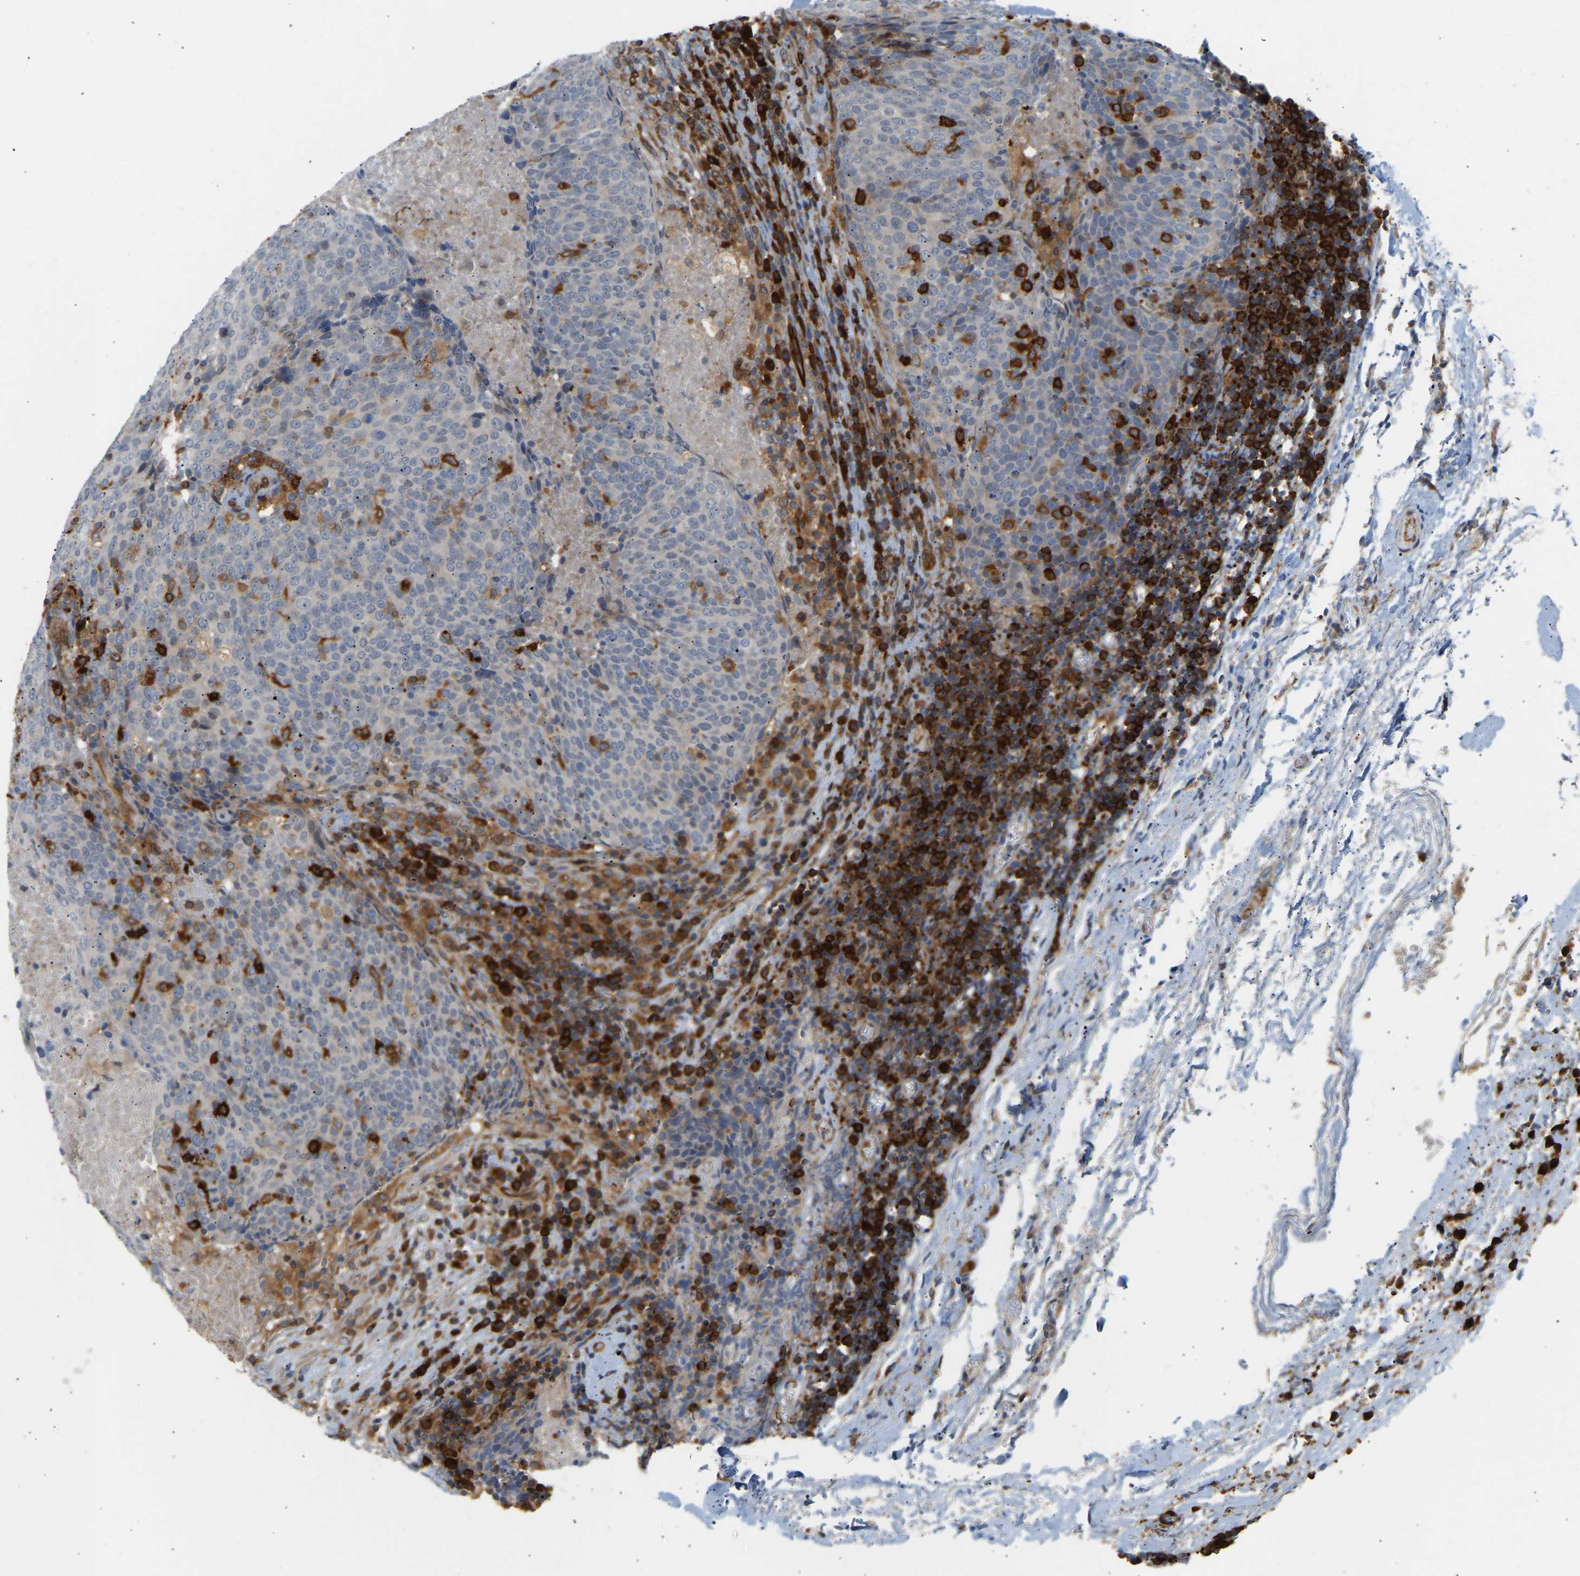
{"staining": {"intensity": "negative", "quantity": "none", "location": "none"}, "tissue": "head and neck cancer", "cell_type": "Tumor cells", "image_type": "cancer", "snomed": [{"axis": "morphology", "description": "Squamous cell carcinoma, NOS"}, {"axis": "morphology", "description": "Squamous cell carcinoma, metastatic, NOS"}, {"axis": "topography", "description": "Lymph node"}, {"axis": "topography", "description": "Head-Neck"}], "caption": "High magnification brightfield microscopy of head and neck squamous cell carcinoma stained with DAB (3,3'-diaminobenzidine) (brown) and counterstained with hematoxylin (blue): tumor cells show no significant staining. The staining was performed using DAB to visualize the protein expression in brown, while the nuclei were stained in blue with hematoxylin (Magnification: 20x).", "gene": "PLCG2", "patient": {"sex": "male", "age": 62}}